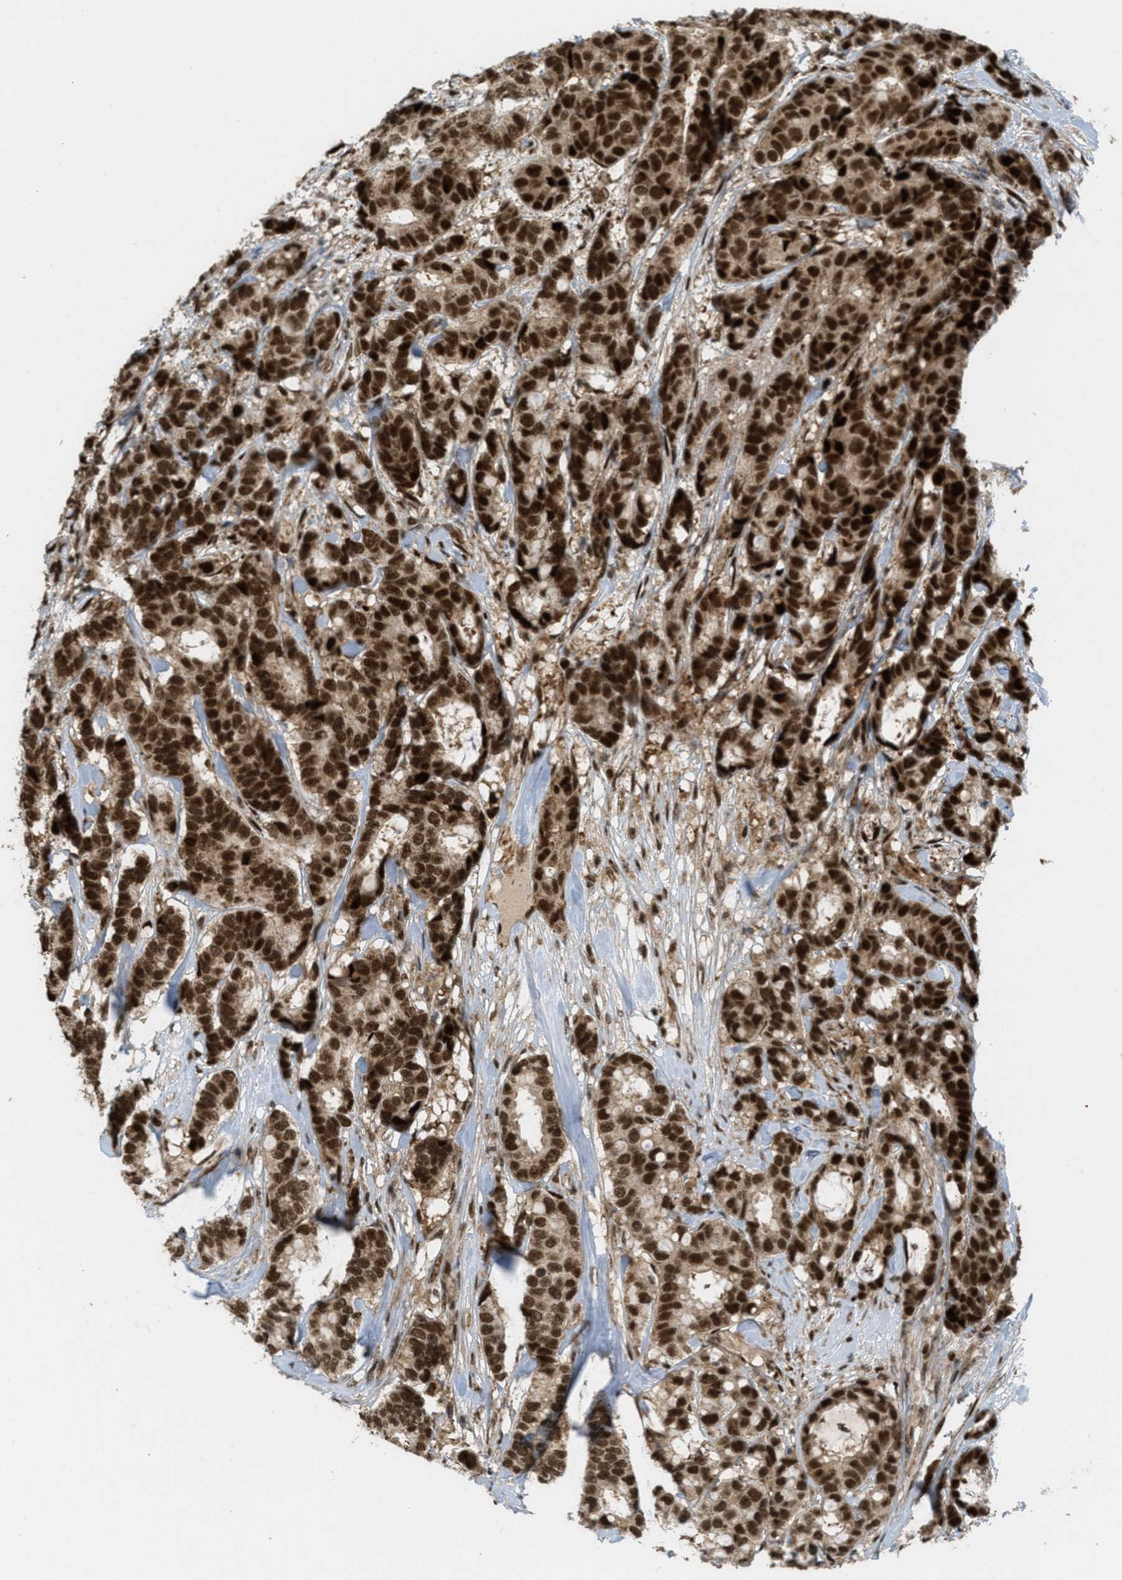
{"staining": {"intensity": "strong", "quantity": ">75%", "location": "cytoplasmic/membranous,nuclear"}, "tissue": "breast cancer", "cell_type": "Tumor cells", "image_type": "cancer", "snomed": [{"axis": "morphology", "description": "Duct carcinoma"}, {"axis": "topography", "description": "Breast"}], "caption": "A micrograph showing strong cytoplasmic/membranous and nuclear staining in about >75% of tumor cells in invasive ductal carcinoma (breast), as visualized by brown immunohistochemical staining.", "gene": "TLK1", "patient": {"sex": "female", "age": 87}}